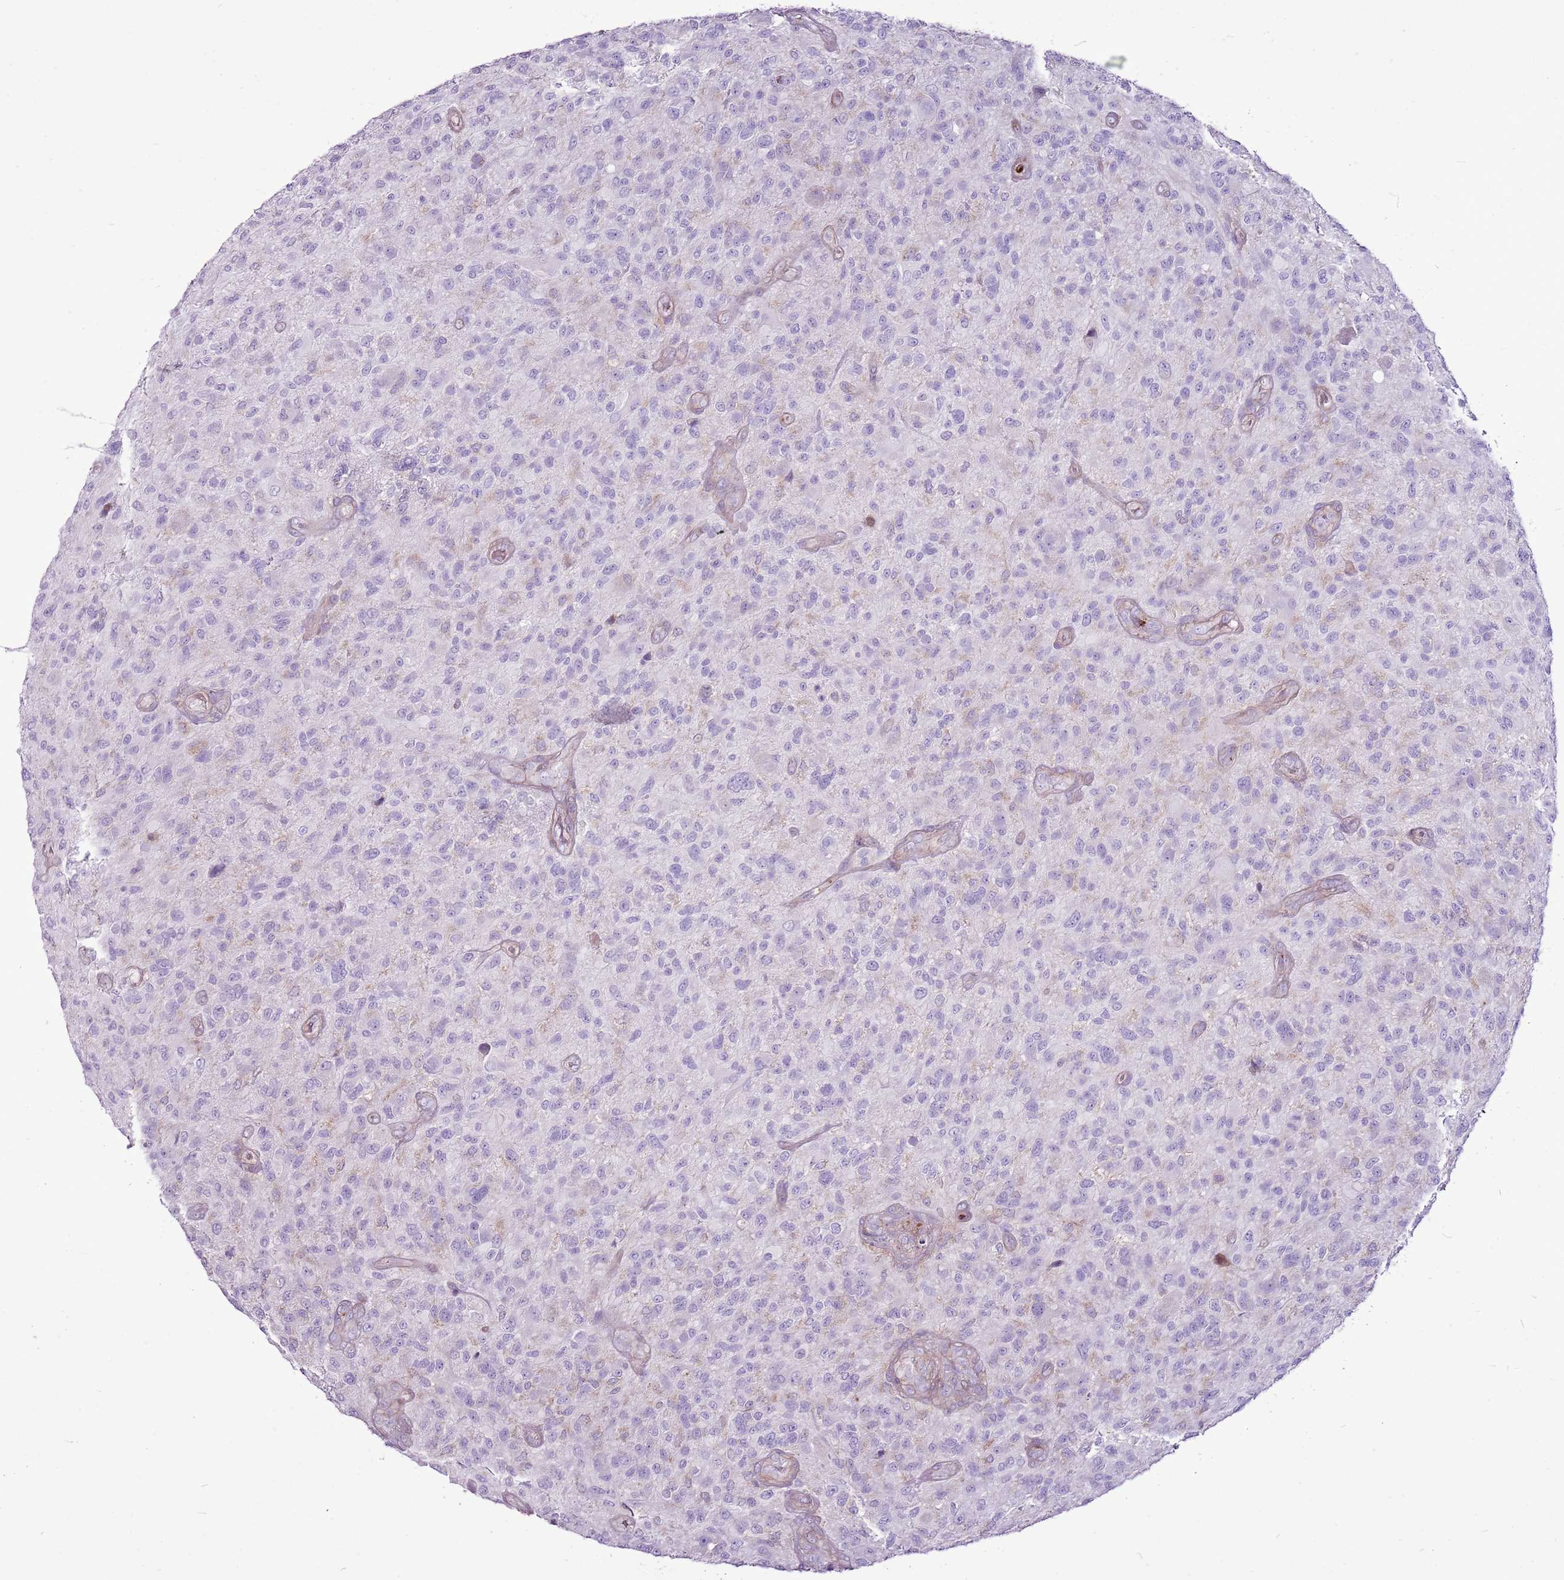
{"staining": {"intensity": "negative", "quantity": "none", "location": "none"}, "tissue": "glioma", "cell_type": "Tumor cells", "image_type": "cancer", "snomed": [{"axis": "morphology", "description": "Glioma, malignant, High grade"}, {"axis": "topography", "description": "Brain"}], "caption": "This is an IHC micrograph of glioma. There is no staining in tumor cells.", "gene": "CHAC2", "patient": {"sex": "male", "age": 47}}